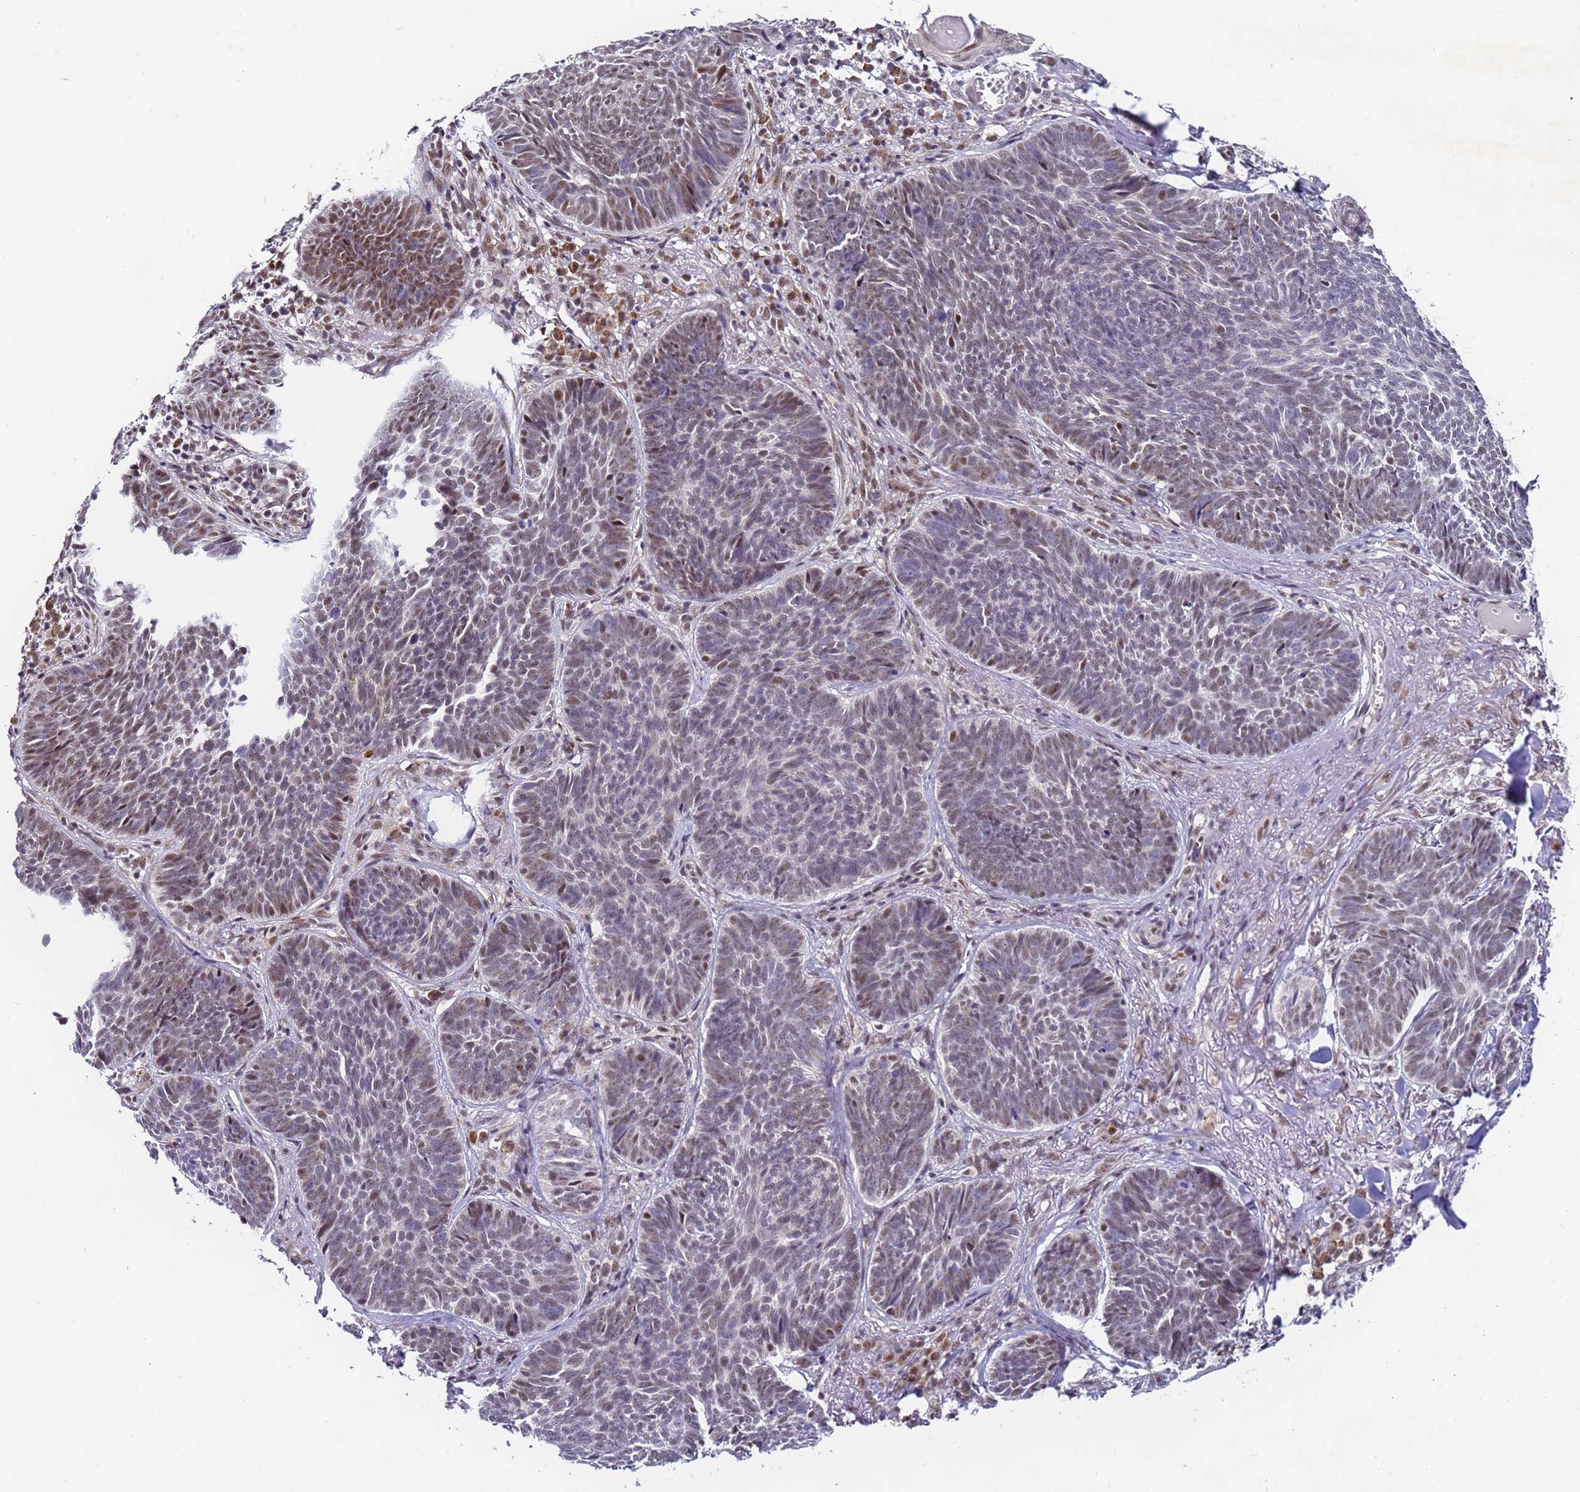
{"staining": {"intensity": "weak", "quantity": "25%-75%", "location": "nuclear"}, "tissue": "skin cancer", "cell_type": "Tumor cells", "image_type": "cancer", "snomed": [{"axis": "morphology", "description": "Basal cell carcinoma"}, {"axis": "topography", "description": "Skin"}], "caption": "Skin cancer tissue shows weak nuclear staining in approximately 25%-75% of tumor cells", "gene": "FNBP4", "patient": {"sex": "female", "age": 74}}